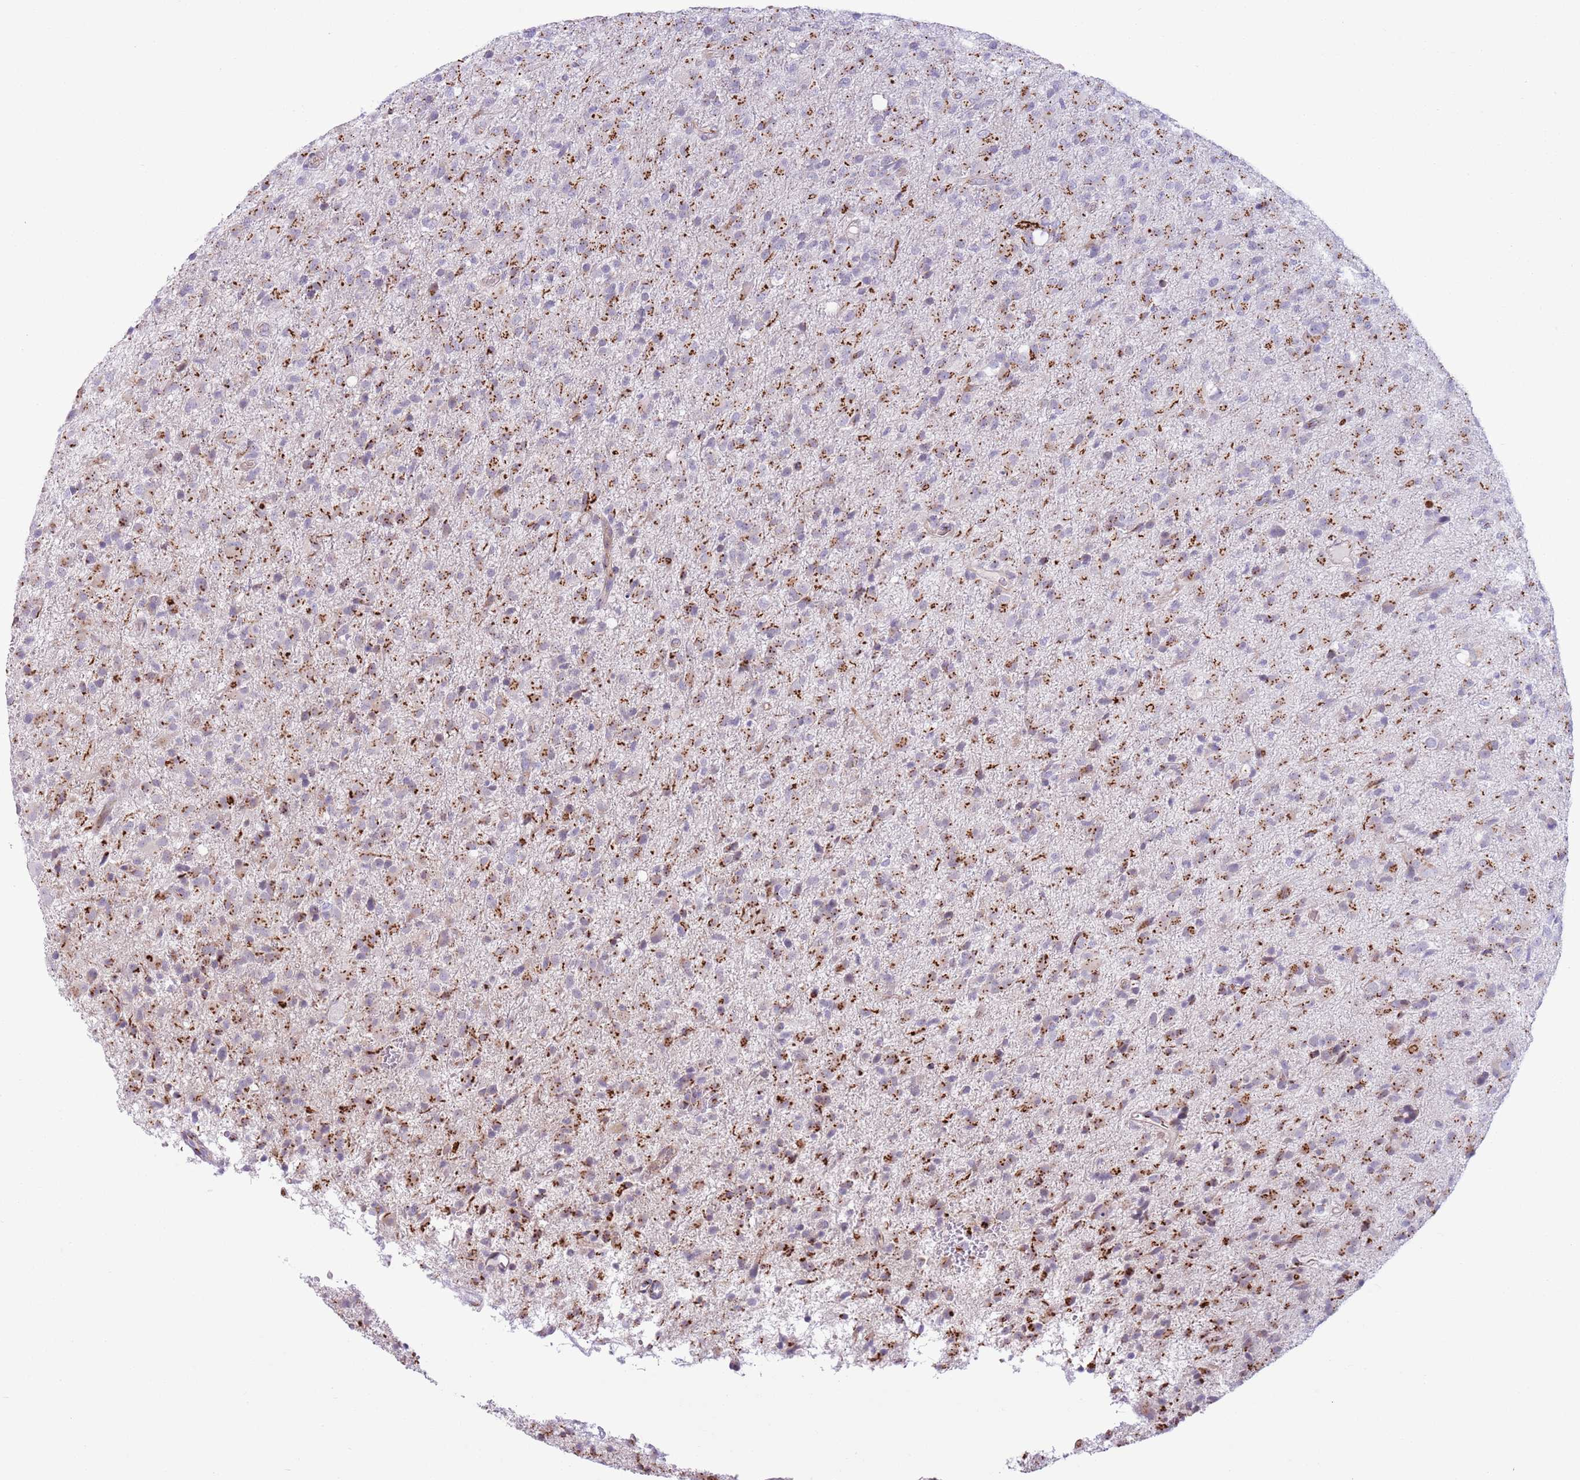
{"staining": {"intensity": "strong", "quantity": "25%-75%", "location": "cytoplasmic/membranous"}, "tissue": "glioma", "cell_type": "Tumor cells", "image_type": "cancer", "snomed": [{"axis": "morphology", "description": "Glioma, malignant, Low grade"}, {"axis": "topography", "description": "Brain"}], "caption": "Immunohistochemical staining of malignant glioma (low-grade) demonstrates high levels of strong cytoplasmic/membranous staining in approximately 25%-75% of tumor cells.", "gene": "C20orf96", "patient": {"sex": "male", "age": 65}}